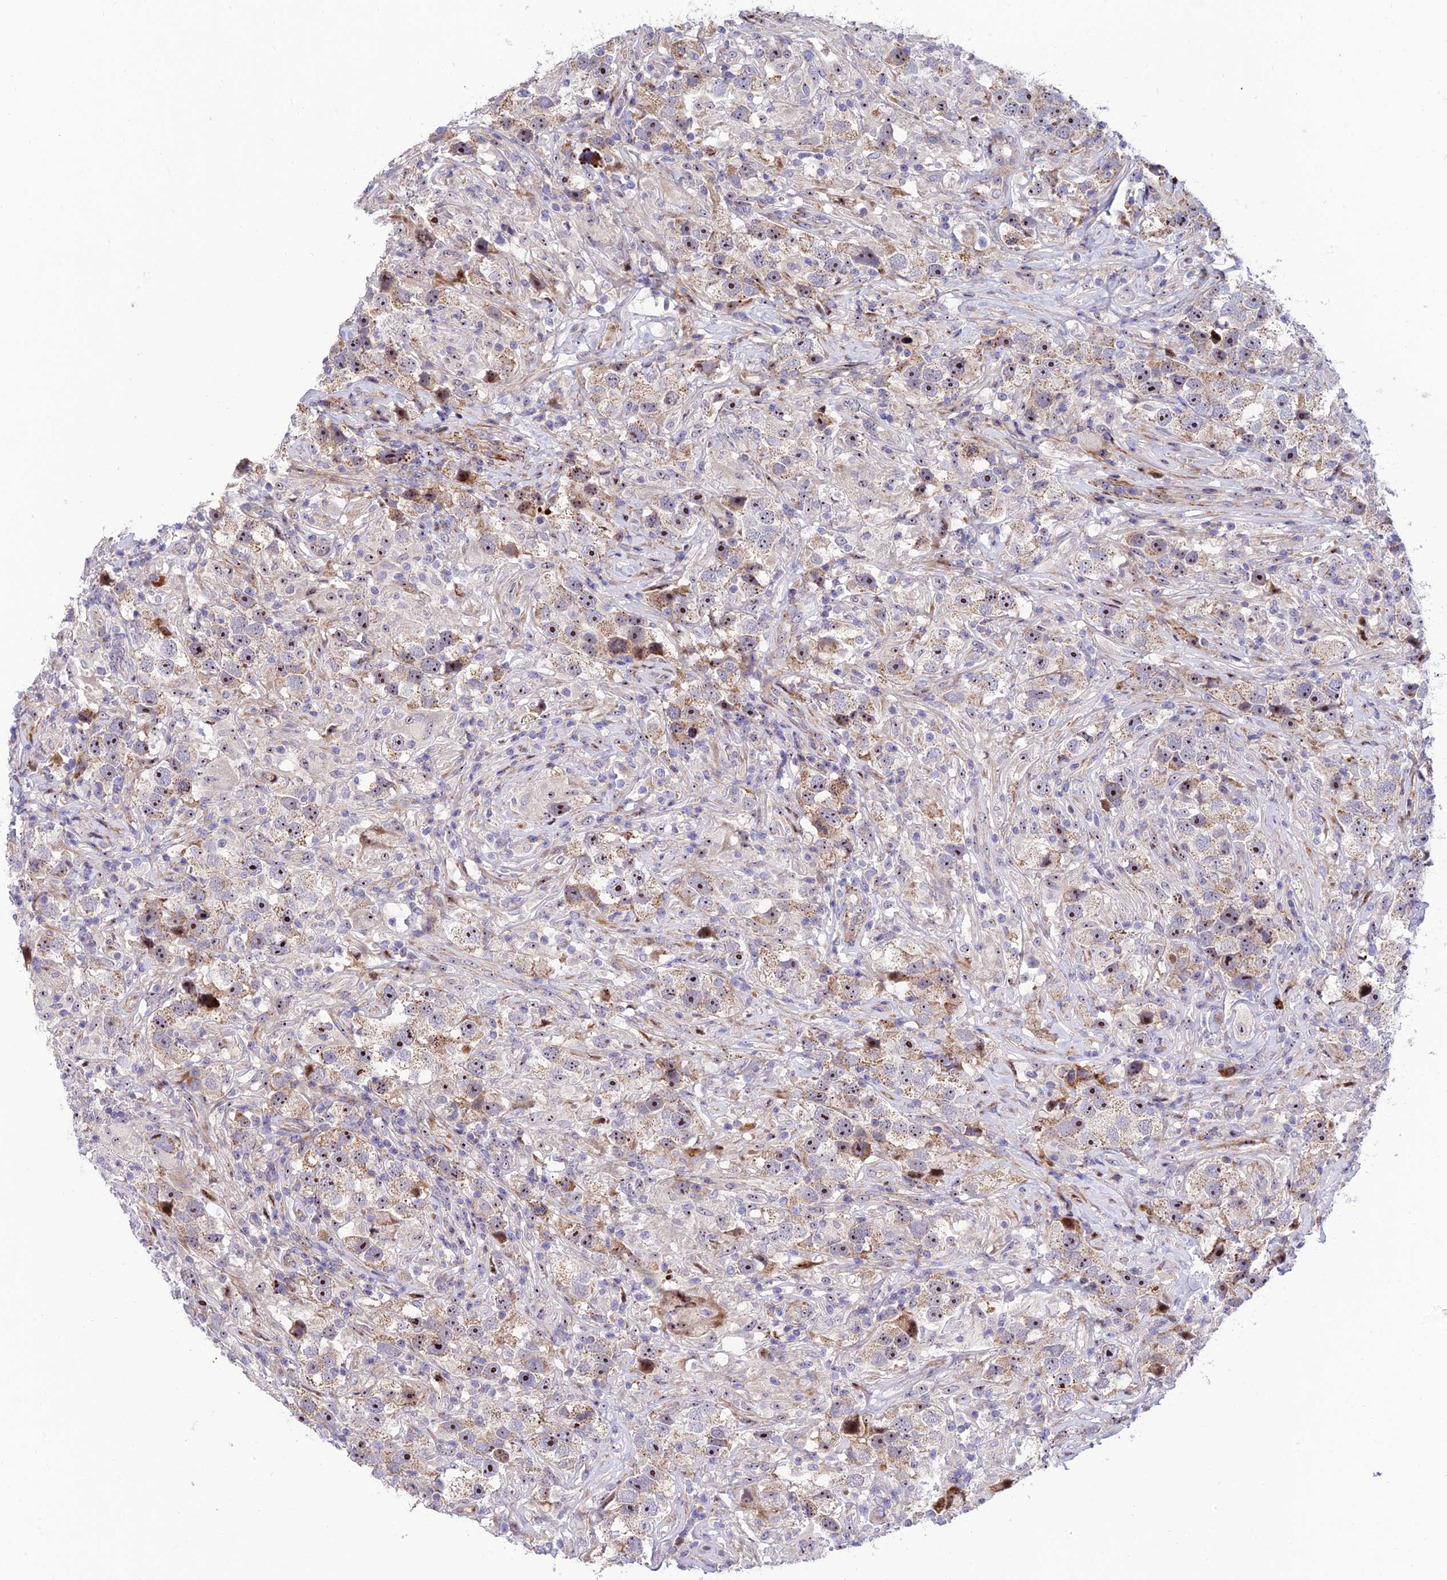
{"staining": {"intensity": "moderate", "quantity": "25%-75%", "location": "nuclear"}, "tissue": "testis cancer", "cell_type": "Tumor cells", "image_type": "cancer", "snomed": [{"axis": "morphology", "description": "Seminoma, NOS"}, {"axis": "topography", "description": "Testis"}], "caption": "A high-resolution histopathology image shows IHC staining of testis cancer (seminoma), which reveals moderate nuclear staining in approximately 25%-75% of tumor cells. (Stains: DAB in brown, nuclei in blue, Microscopy: brightfield microscopy at high magnification).", "gene": "KBTBD7", "patient": {"sex": "male", "age": 49}}